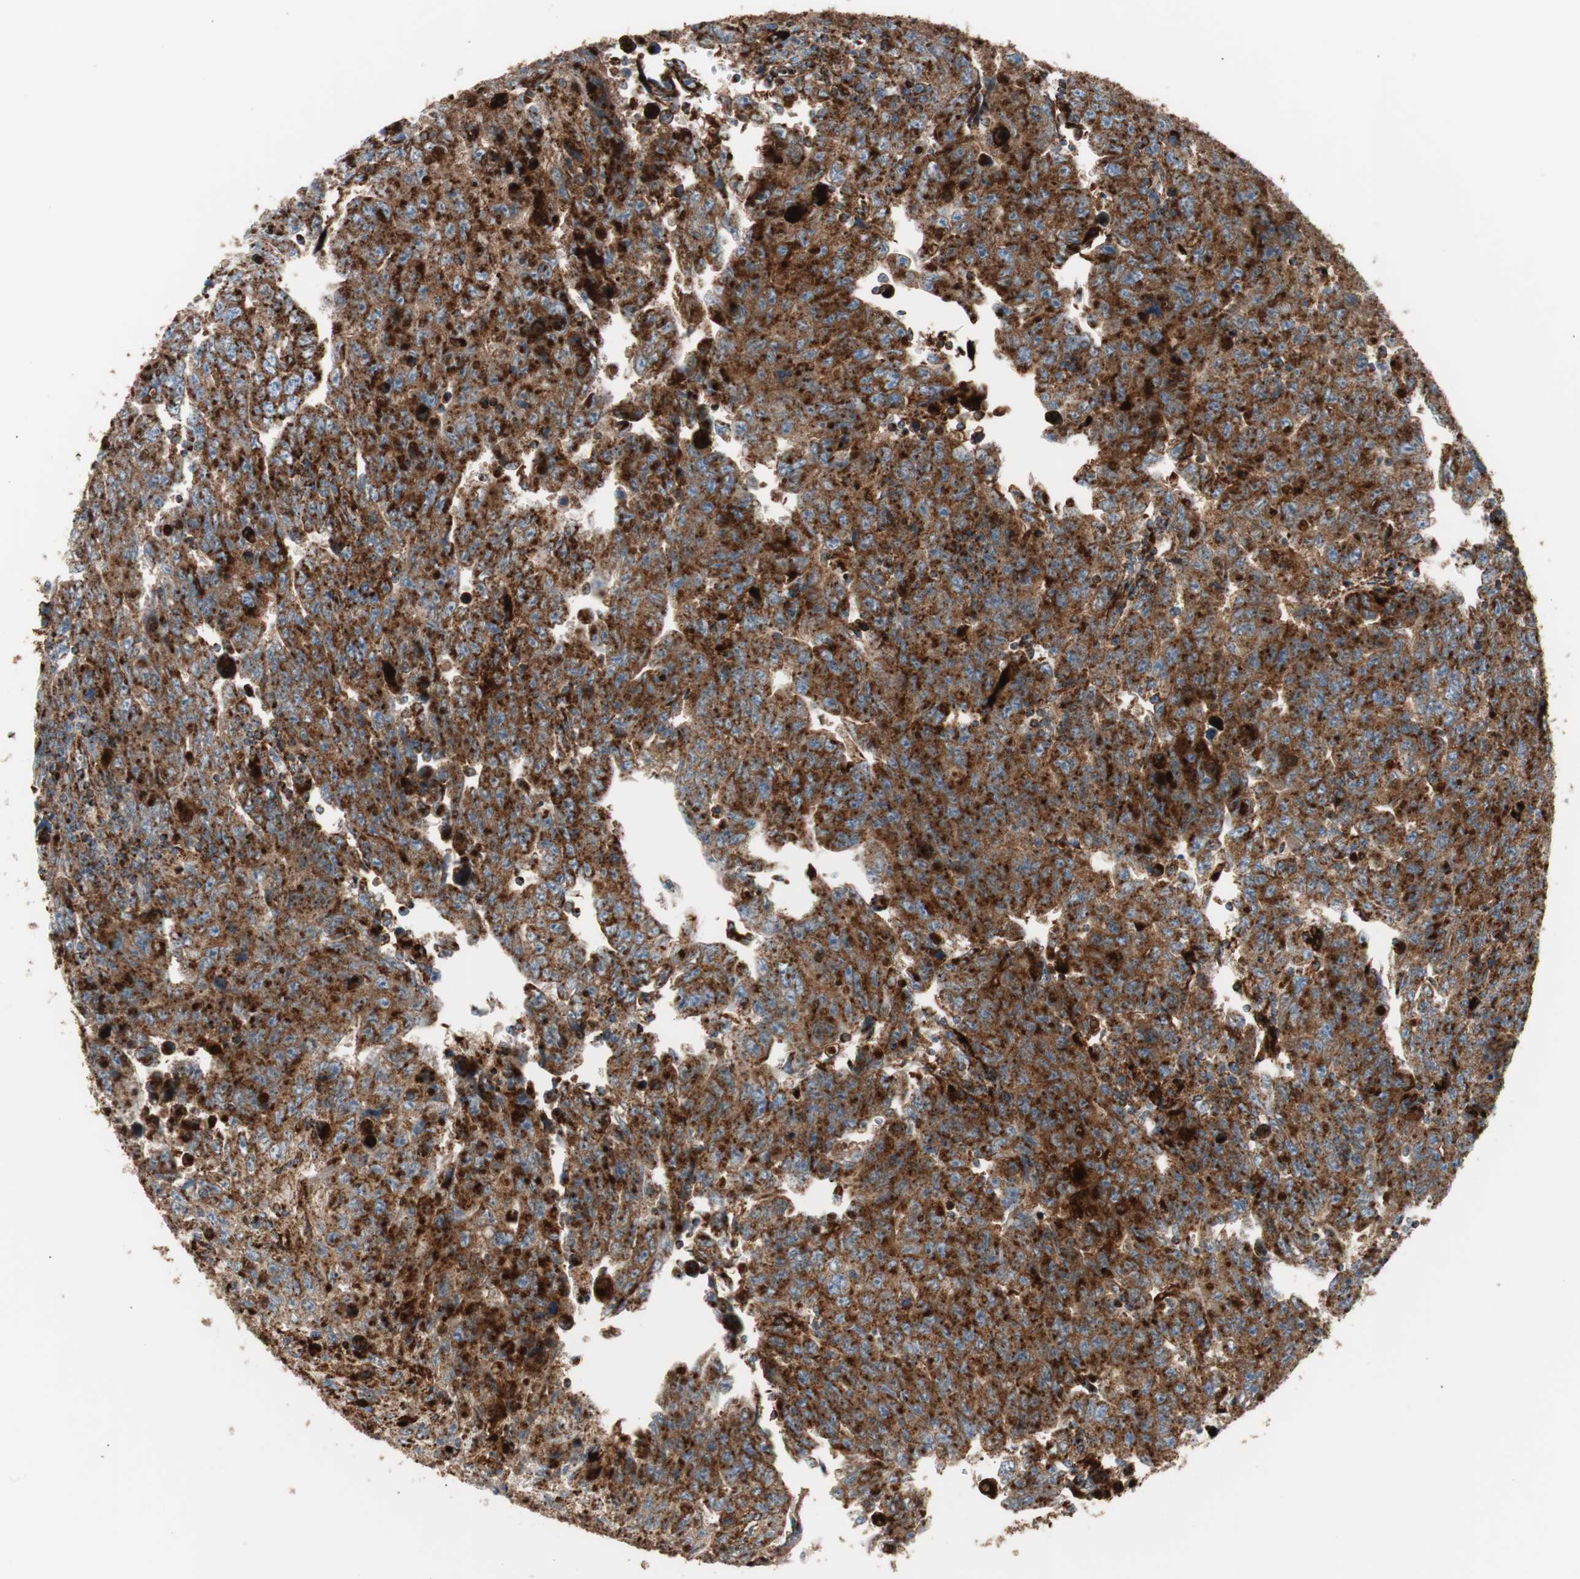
{"staining": {"intensity": "strong", "quantity": ">75%", "location": "cytoplasmic/membranous"}, "tissue": "testis cancer", "cell_type": "Tumor cells", "image_type": "cancer", "snomed": [{"axis": "morphology", "description": "Carcinoma, Embryonal, NOS"}, {"axis": "topography", "description": "Testis"}], "caption": "Strong cytoplasmic/membranous expression is appreciated in about >75% of tumor cells in testis embryonal carcinoma. The staining was performed using DAB, with brown indicating positive protein expression. Nuclei are stained blue with hematoxylin.", "gene": "LAMP1", "patient": {"sex": "male", "age": 28}}